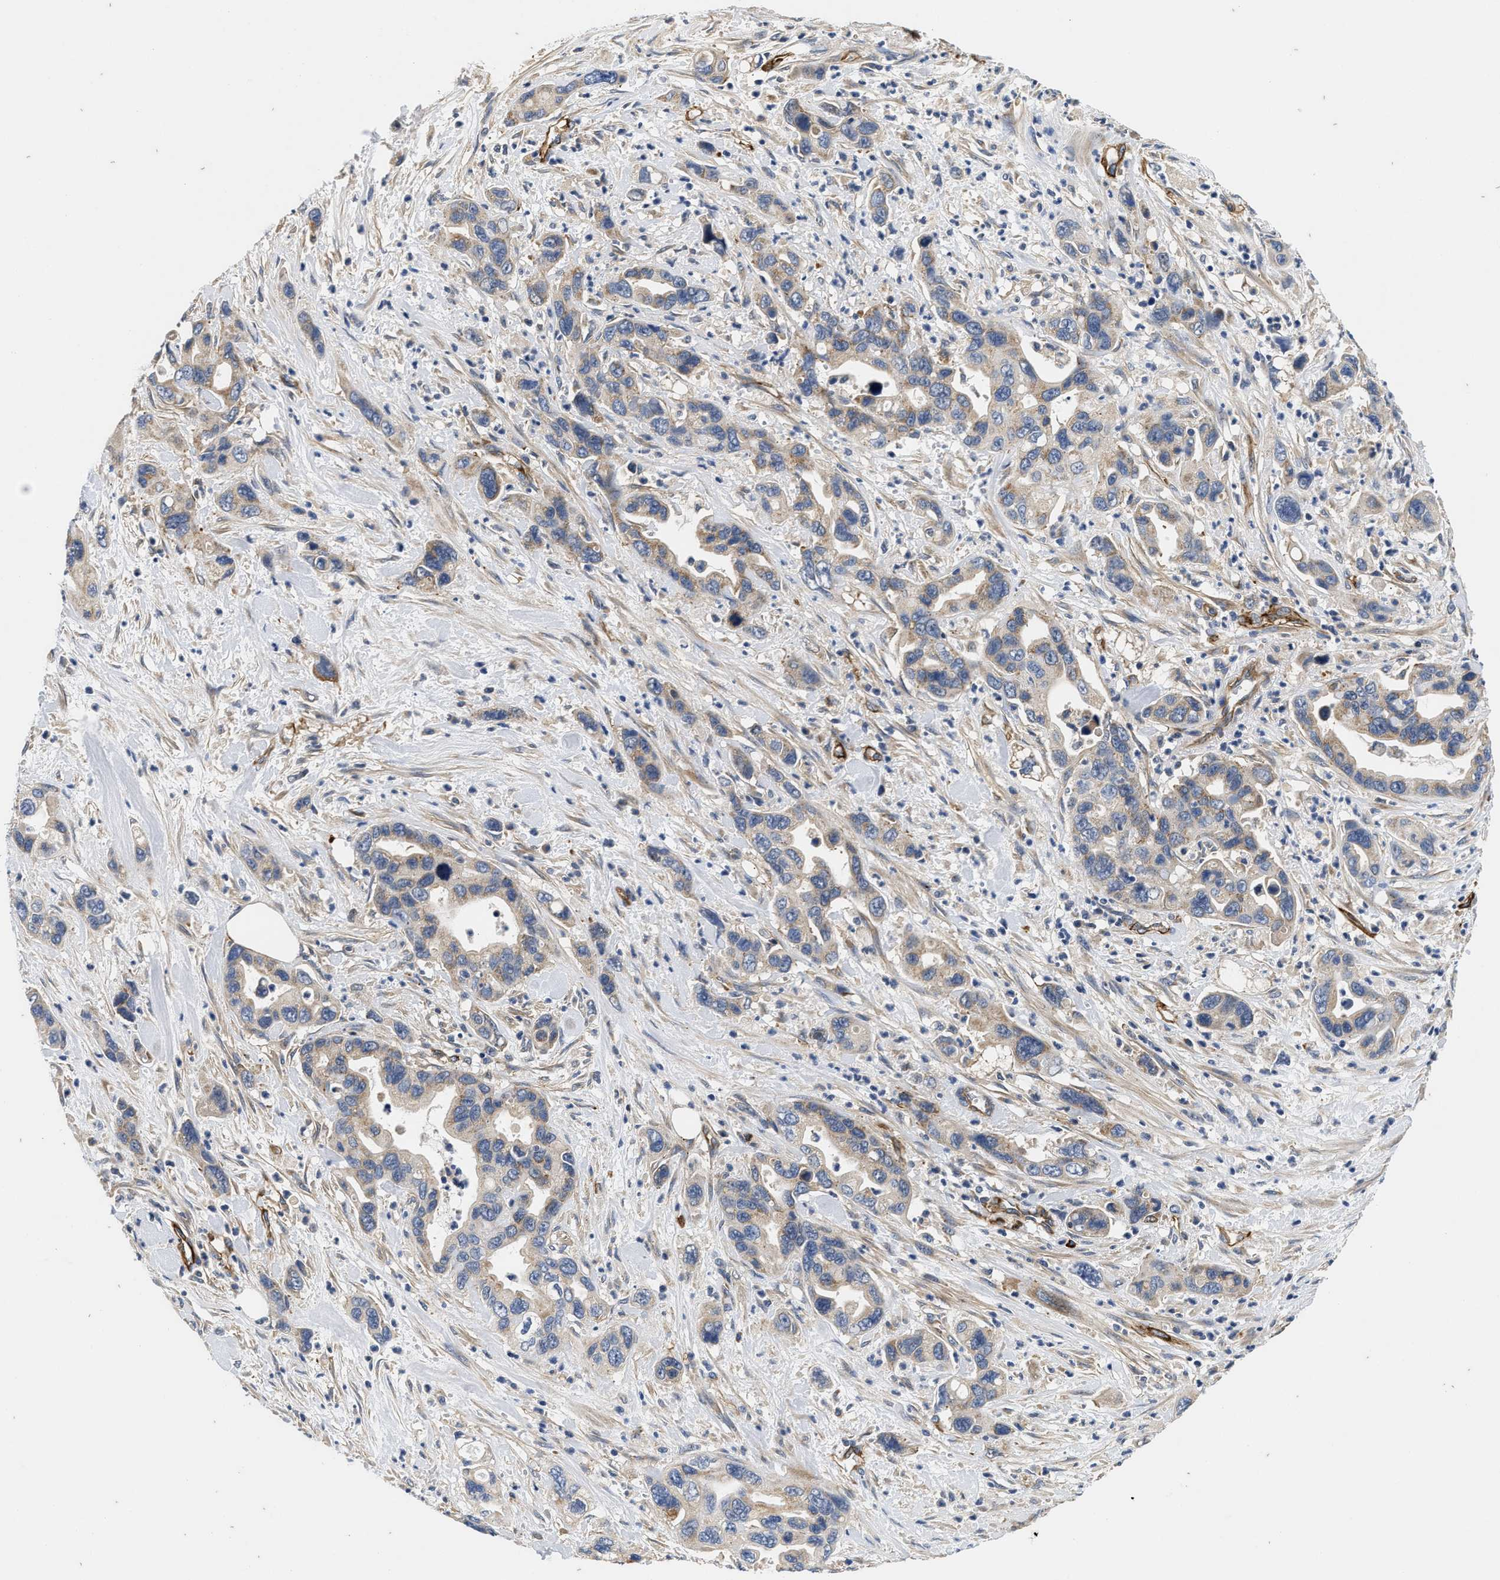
{"staining": {"intensity": "weak", "quantity": "25%-75%", "location": "cytoplasmic/membranous"}, "tissue": "pancreatic cancer", "cell_type": "Tumor cells", "image_type": "cancer", "snomed": [{"axis": "morphology", "description": "Adenocarcinoma, NOS"}, {"axis": "topography", "description": "Pancreas"}], "caption": "Pancreatic cancer was stained to show a protein in brown. There is low levels of weak cytoplasmic/membranous expression in about 25%-75% of tumor cells. (Brightfield microscopy of DAB IHC at high magnification).", "gene": "NME6", "patient": {"sex": "female", "age": 70}}